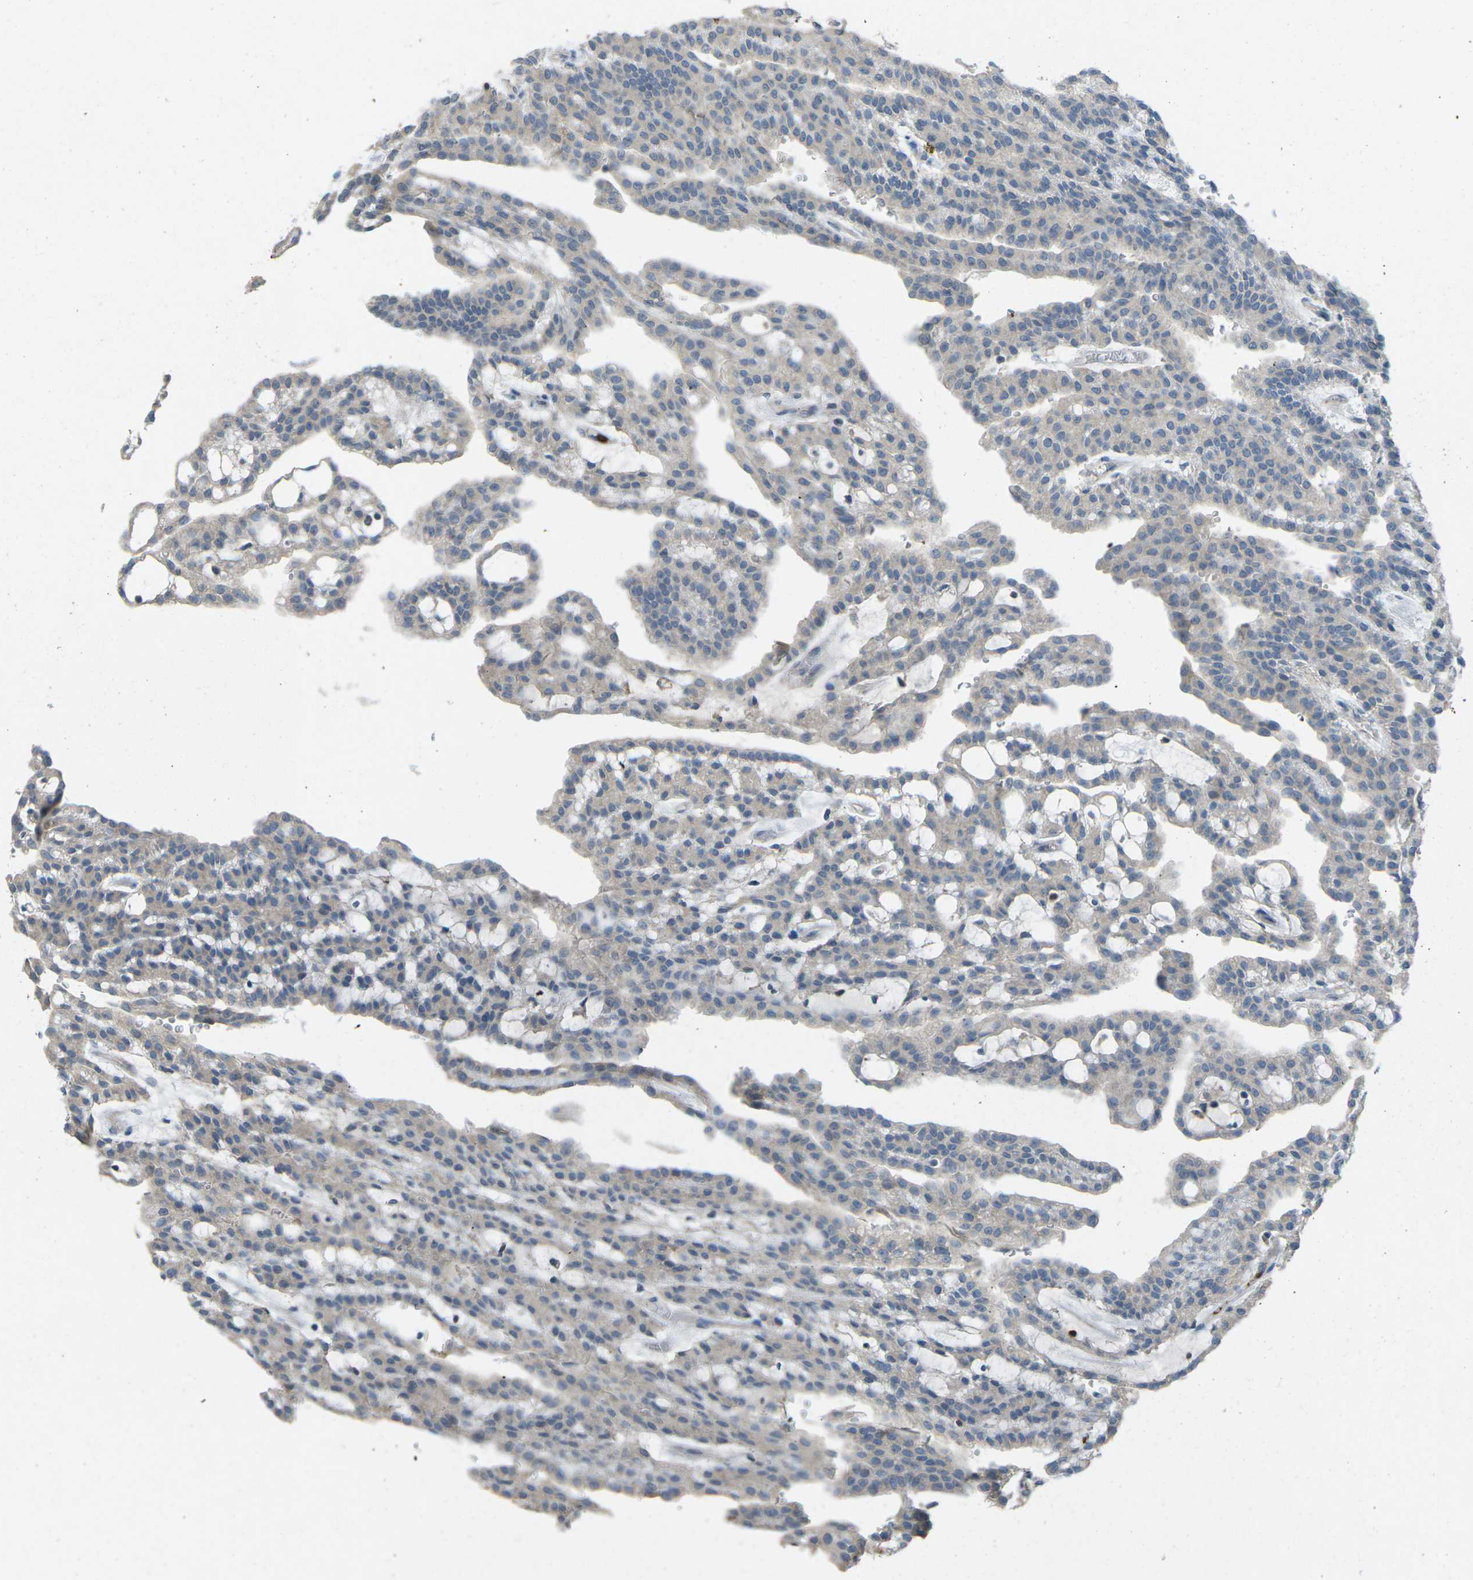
{"staining": {"intensity": "negative", "quantity": "none", "location": "none"}, "tissue": "renal cancer", "cell_type": "Tumor cells", "image_type": "cancer", "snomed": [{"axis": "morphology", "description": "Adenocarcinoma, NOS"}, {"axis": "topography", "description": "Kidney"}], "caption": "Tumor cells show no significant staining in renal cancer (adenocarcinoma). (Immunohistochemistry, brightfield microscopy, high magnification).", "gene": "CD19", "patient": {"sex": "male", "age": 63}}